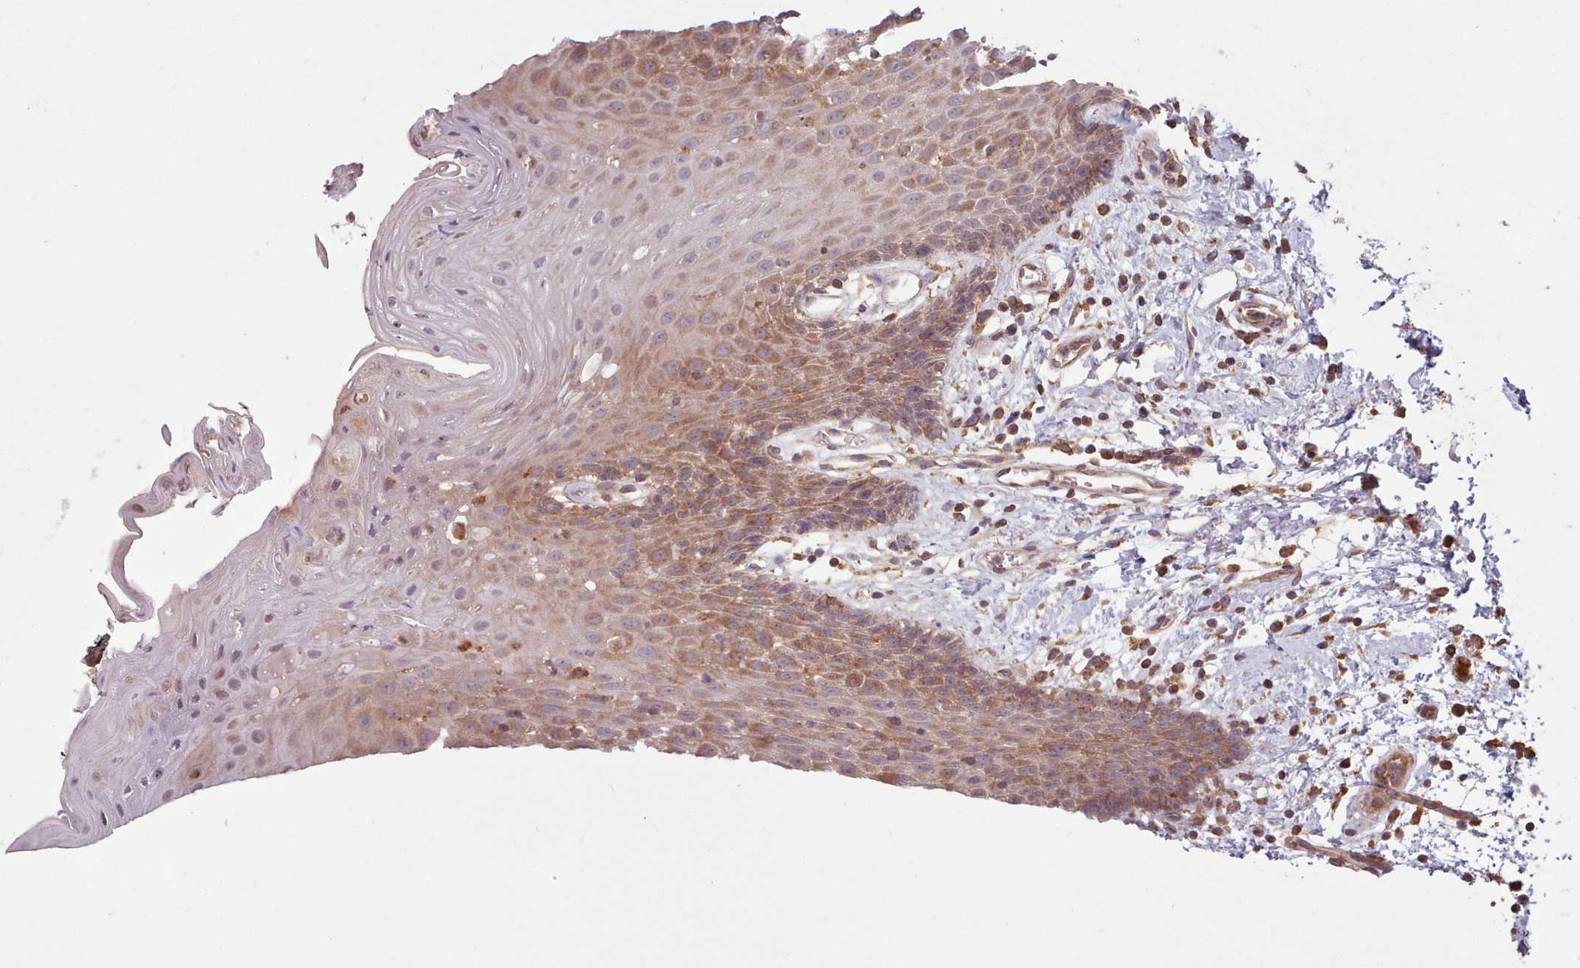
{"staining": {"intensity": "moderate", "quantity": ">75%", "location": "cytoplasmic/membranous,nuclear"}, "tissue": "oral mucosa", "cell_type": "Squamous epithelial cells", "image_type": "normal", "snomed": [{"axis": "morphology", "description": "Normal tissue, NOS"}, {"axis": "topography", "description": "Oral tissue"}, {"axis": "topography", "description": "Tounge, NOS"}], "caption": "Oral mucosa stained for a protein (brown) demonstrates moderate cytoplasmic/membranous,nuclear positive staining in approximately >75% of squamous epithelial cells.", "gene": "WASHC2A", "patient": {"sex": "female", "age": 59}}